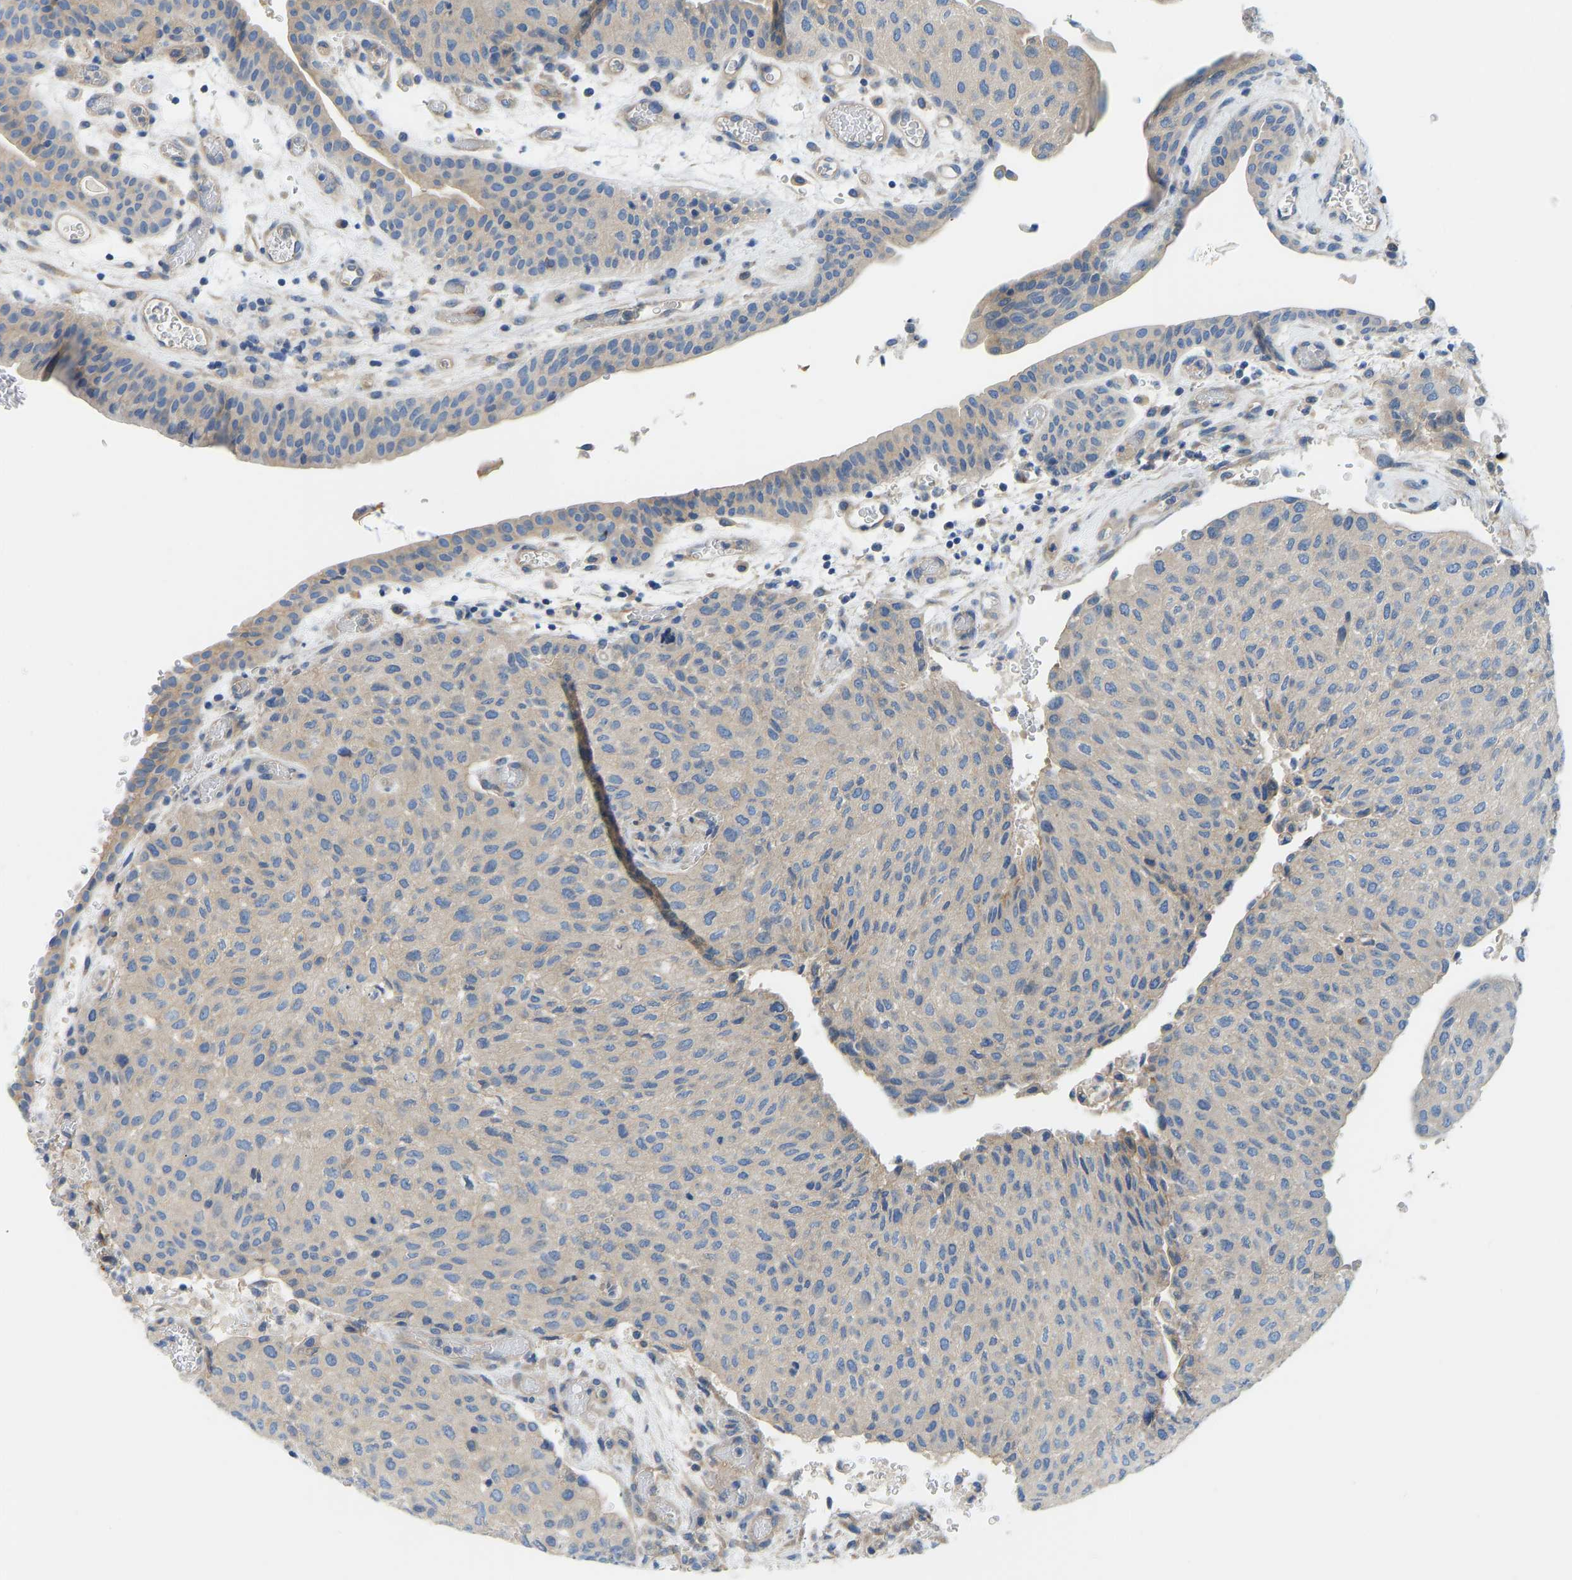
{"staining": {"intensity": "negative", "quantity": "none", "location": "none"}, "tissue": "urothelial cancer", "cell_type": "Tumor cells", "image_type": "cancer", "snomed": [{"axis": "morphology", "description": "Urothelial carcinoma, Low grade"}, {"axis": "morphology", "description": "Urothelial carcinoma, High grade"}, {"axis": "topography", "description": "Urinary bladder"}], "caption": "IHC image of neoplastic tissue: urothelial cancer stained with DAB (3,3'-diaminobenzidine) reveals no significant protein positivity in tumor cells. (Stains: DAB (3,3'-diaminobenzidine) immunohistochemistry (IHC) with hematoxylin counter stain, Microscopy: brightfield microscopy at high magnification).", "gene": "CHAD", "patient": {"sex": "male", "age": 35}}